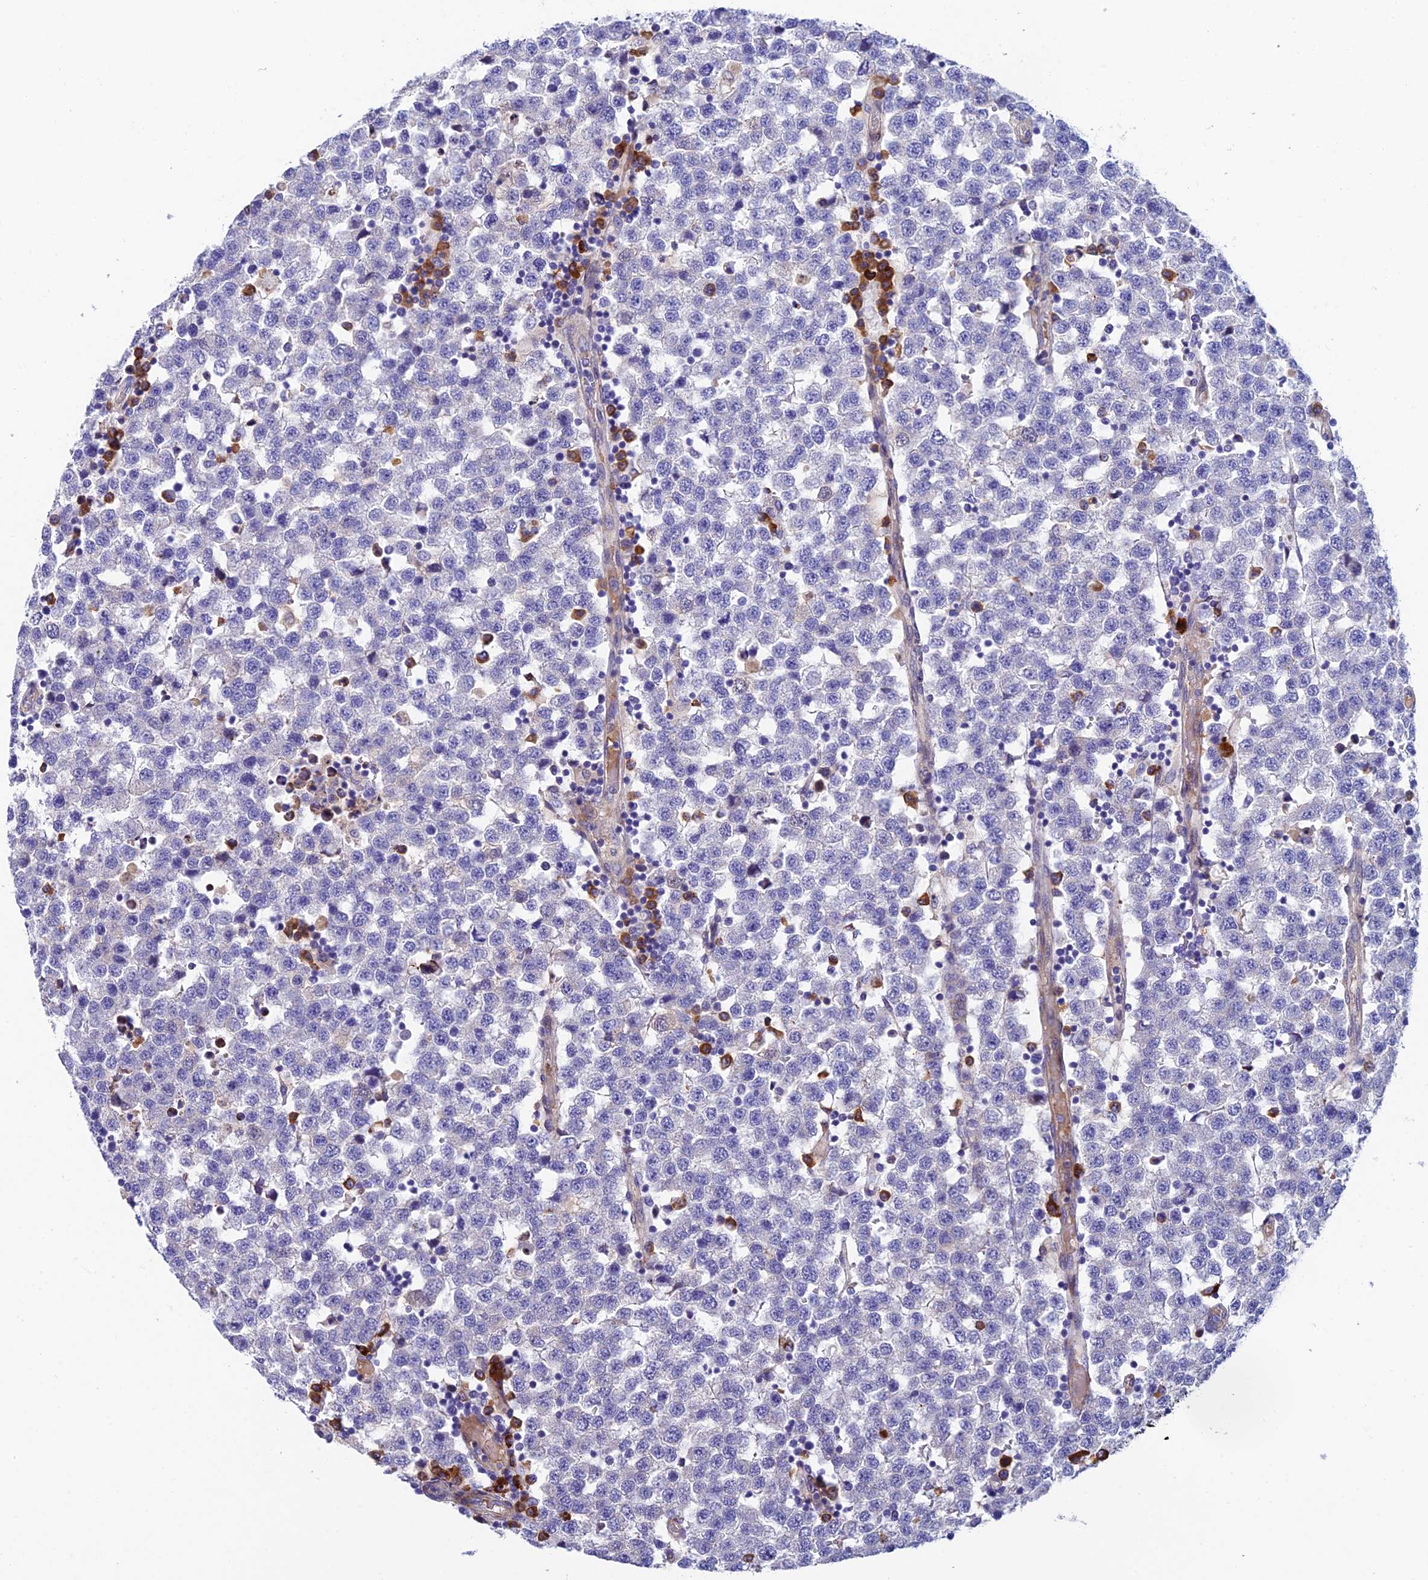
{"staining": {"intensity": "negative", "quantity": "none", "location": "none"}, "tissue": "testis cancer", "cell_type": "Tumor cells", "image_type": "cancer", "snomed": [{"axis": "morphology", "description": "Seminoma, NOS"}, {"axis": "topography", "description": "Testis"}], "caption": "The immunohistochemistry (IHC) photomicrograph has no significant expression in tumor cells of testis seminoma tissue.", "gene": "MACIR", "patient": {"sex": "male", "age": 34}}